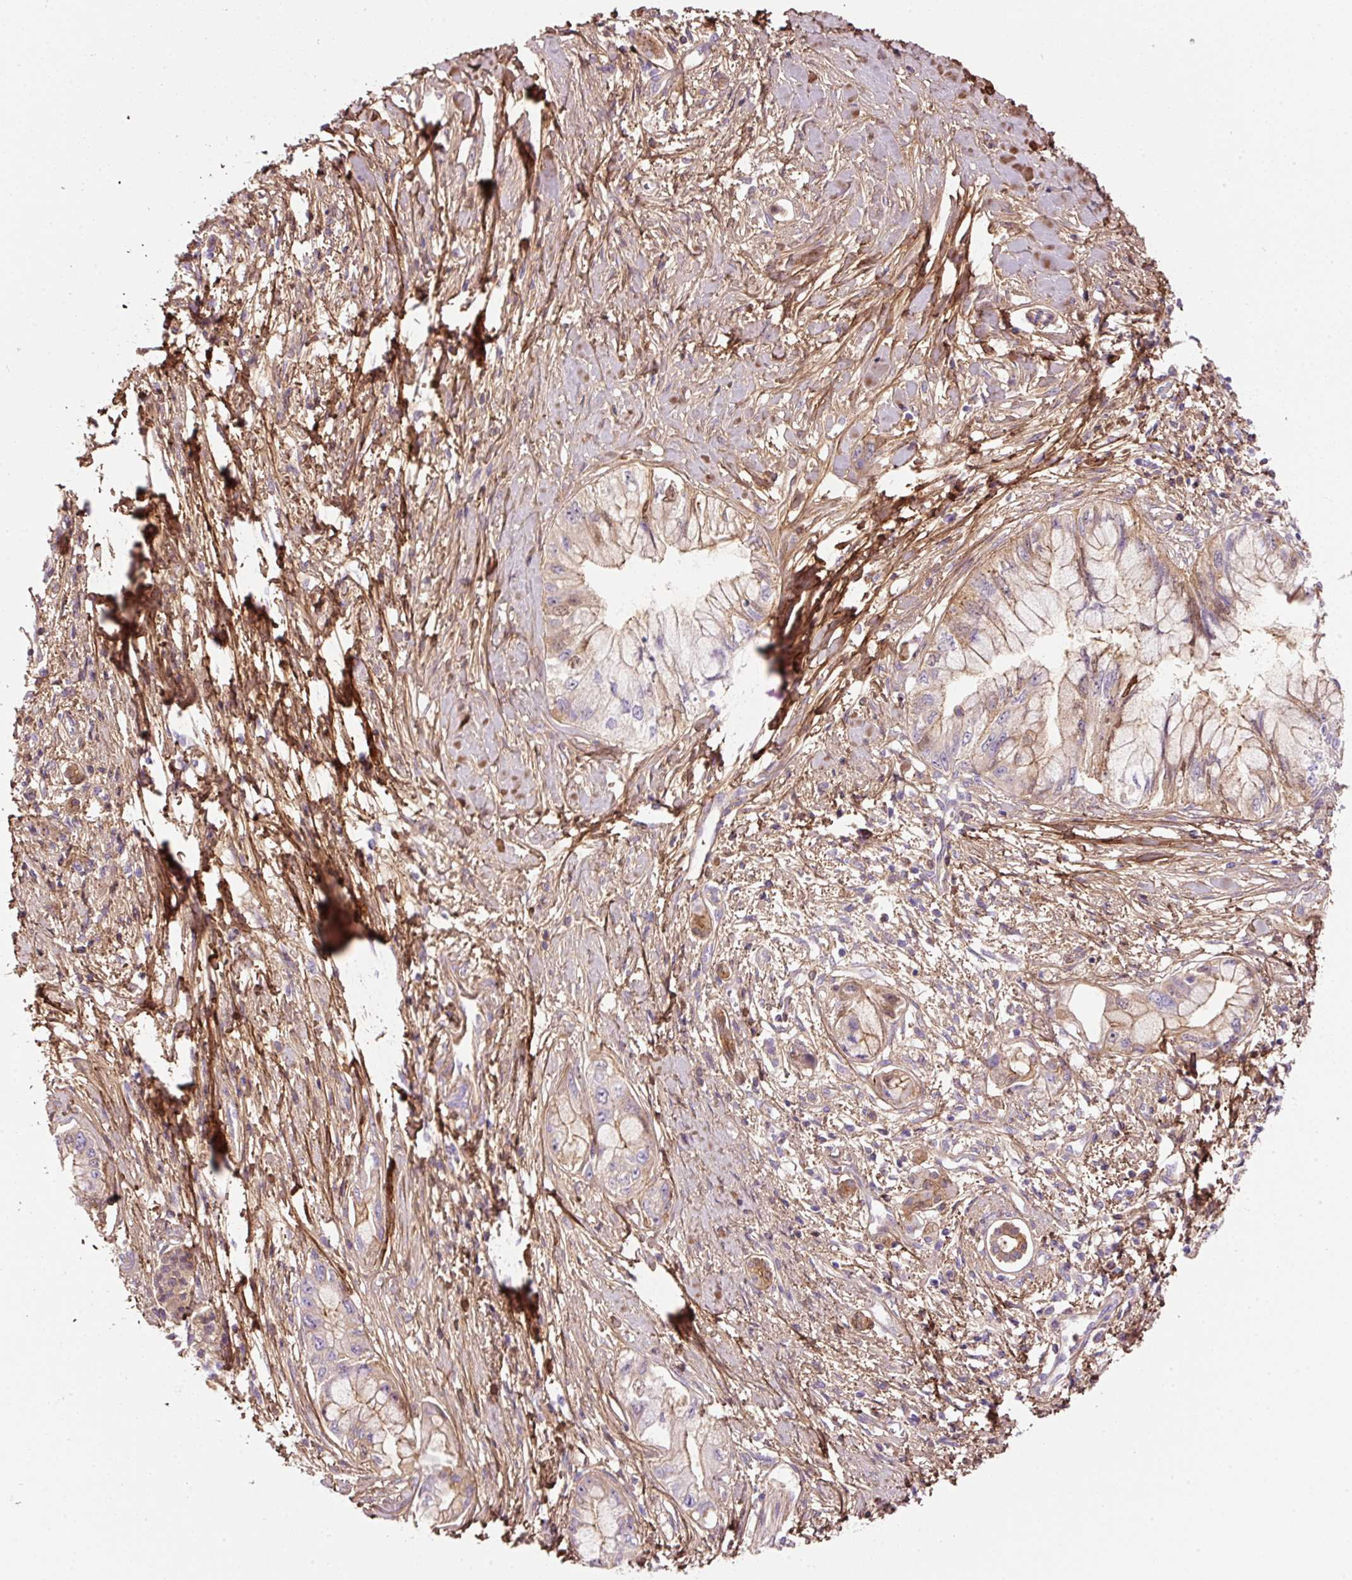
{"staining": {"intensity": "moderate", "quantity": "25%-75%", "location": "cytoplasmic/membranous"}, "tissue": "pancreatic cancer", "cell_type": "Tumor cells", "image_type": "cancer", "snomed": [{"axis": "morphology", "description": "Adenocarcinoma, NOS"}, {"axis": "topography", "description": "Pancreas"}], "caption": "IHC photomicrograph of neoplastic tissue: human pancreatic cancer (adenocarcinoma) stained using immunohistochemistry (IHC) displays medium levels of moderate protein expression localized specifically in the cytoplasmic/membranous of tumor cells, appearing as a cytoplasmic/membranous brown color.", "gene": "SOS2", "patient": {"sex": "male", "age": 48}}